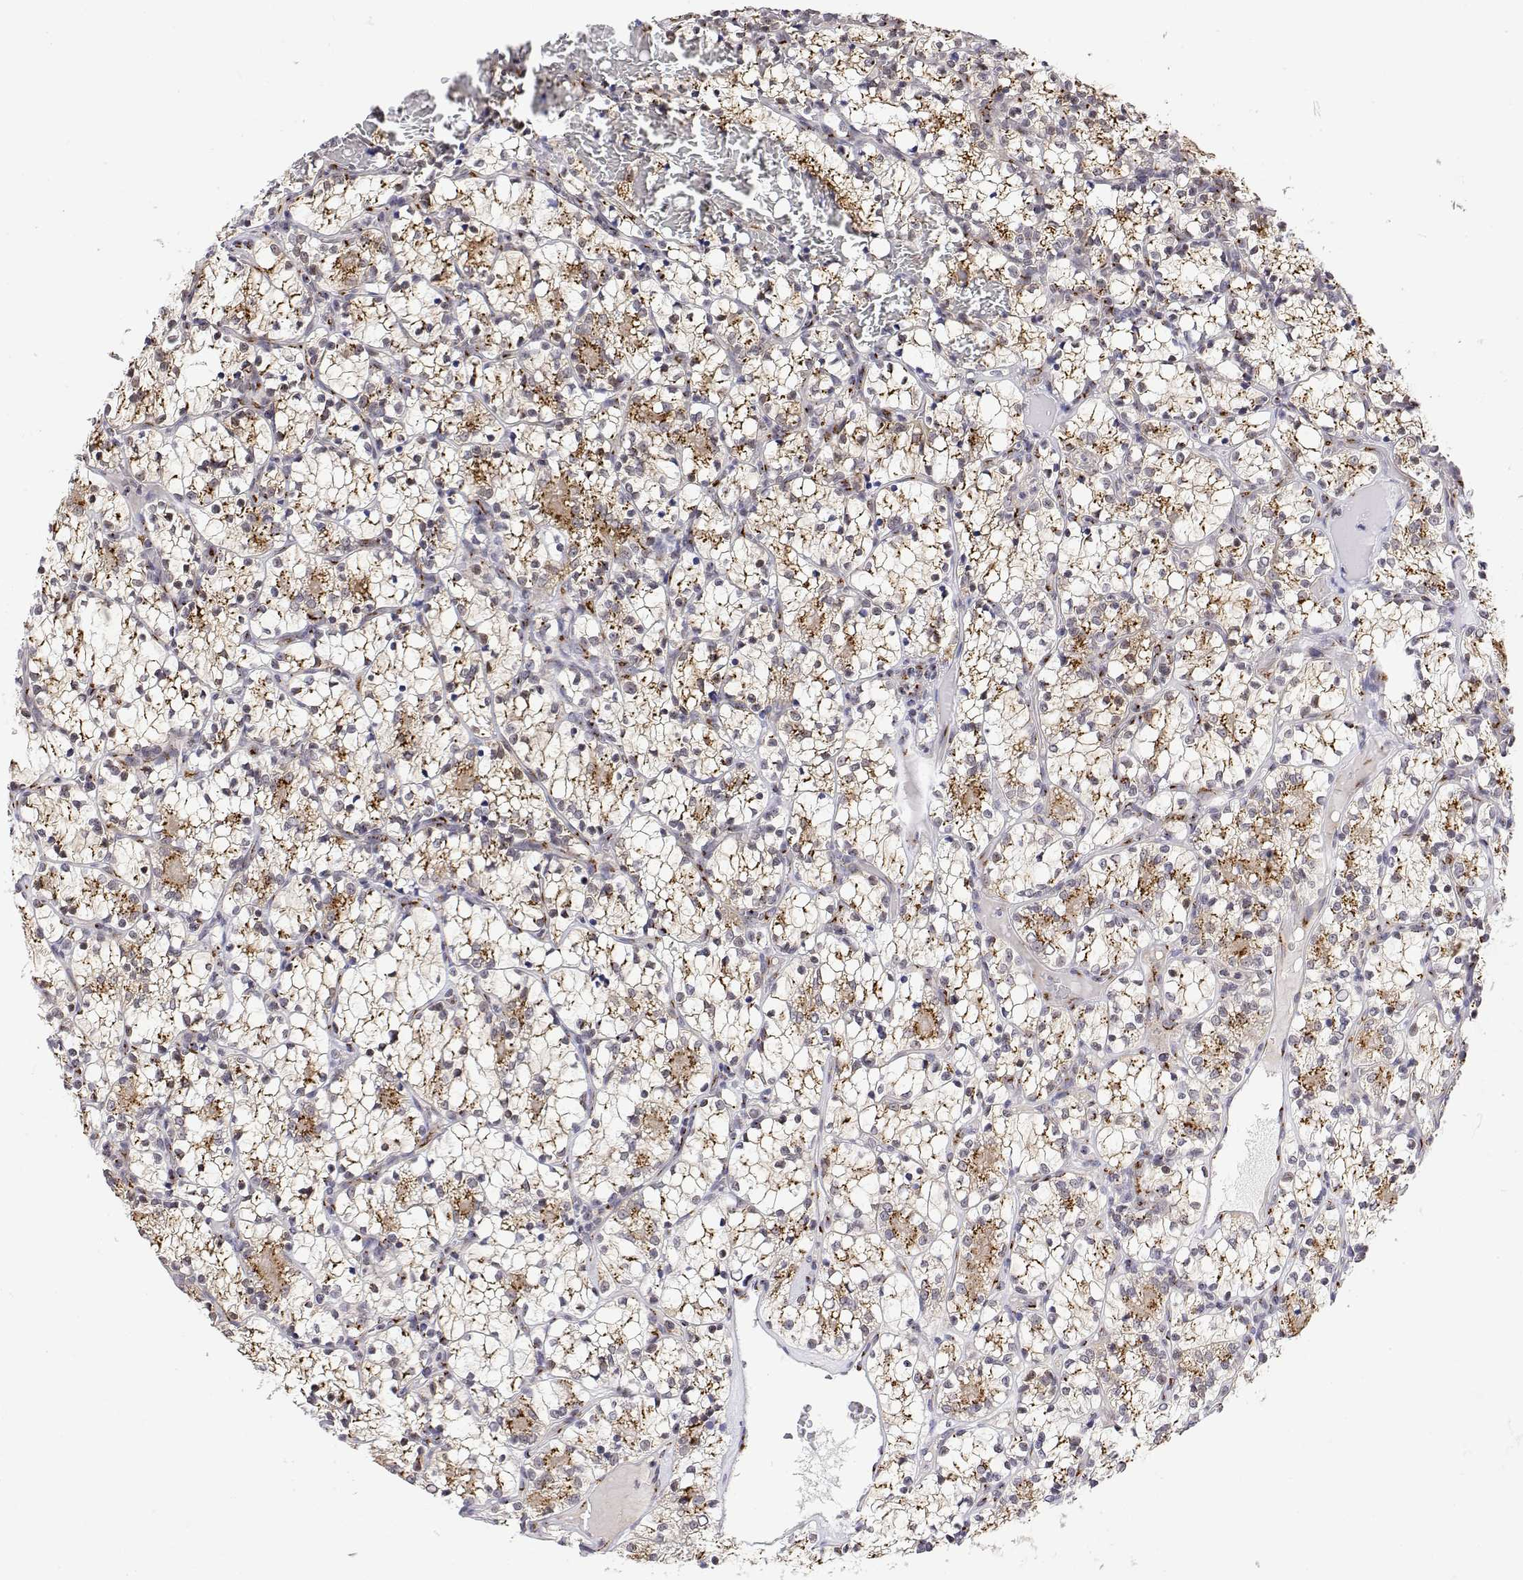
{"staining": {"intensity": "moderate", "quantity": ">75%", "location": "cytoplasmic/membranous"}, "tissue": "renal cancer", "cell_type": "Tumor cells", "image_type": "cancer", "snomed": [{"axis": "morphology", "description": "Adenocarcinoma, NOS"}, {"axis": "topography", "description": "Kidney"}], "caption": "Tumor cells display medium levels of moderate cytoplasmic/membranous positivity in approximately >75% of cells in renal adenocarcinoma.", "gene": "YIPF3", "patient": {"sex": "female", "age": 69}}